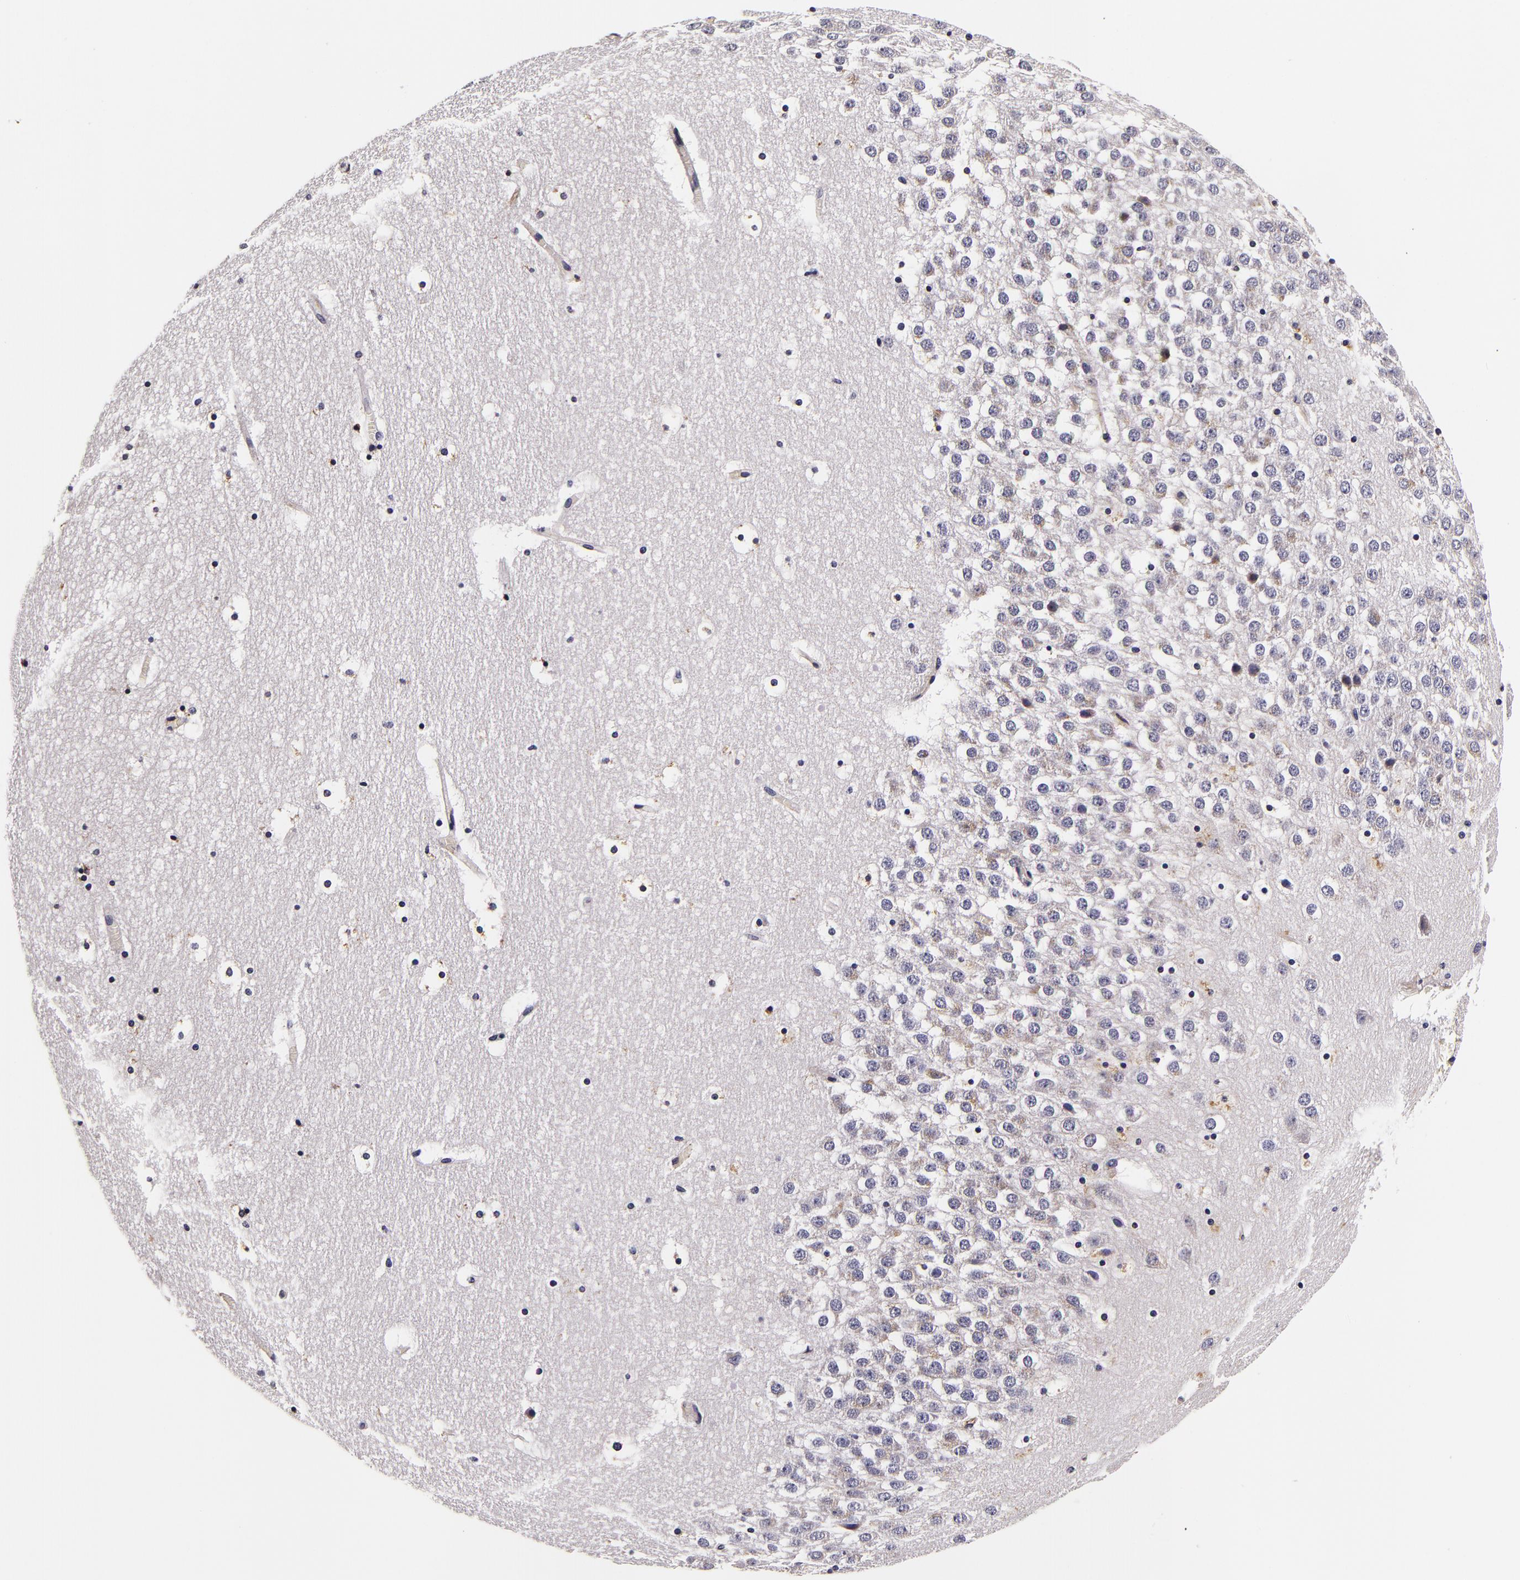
{"staining": {"intensity": "negative", "quantity": "none", "location": "none"}, "tissue": "hippocampus", "cell_type": "Glial cells", "image_type": "normal", "snomed": [{"axis": "morphology", "description": "Normal tissue, NOS"}, {"axis": "topography", "description": "Hippocampus"}], "caption": "DAB (3,3'-diaminobenzidine) immunohistochemical staining of benign hippocampus displays no significant expression in glial cells. (Brightfield microscopy of DAB immunohistochemistry at high magnification).", "gene": "LGALS3BP", "patient": {"sex": "male", "age": 45}}